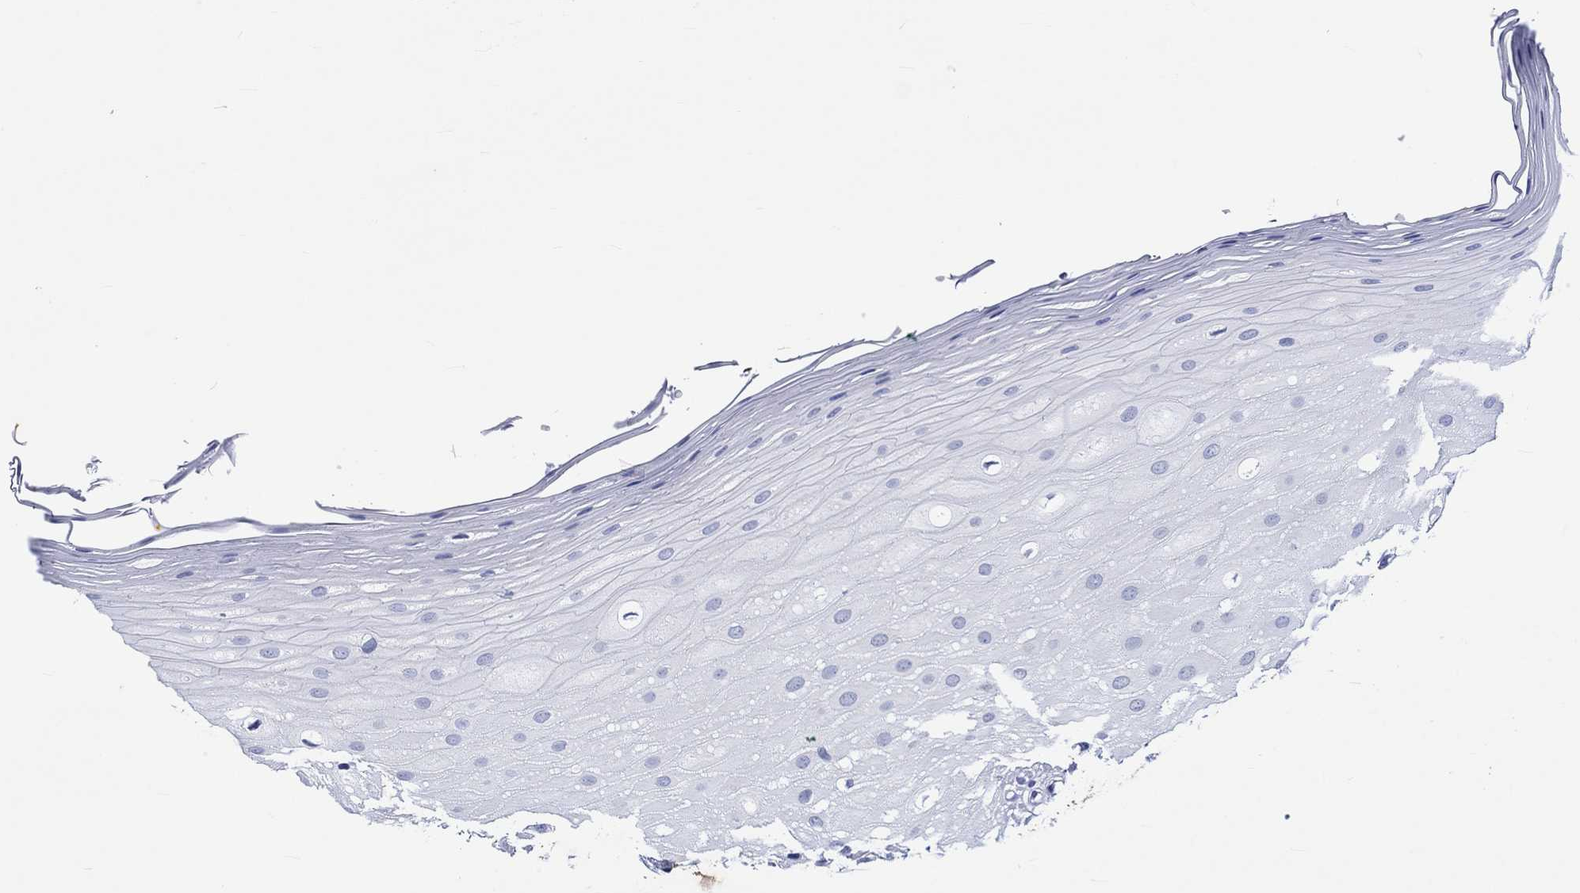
{"staining": {"intensity": "negative", "quantity": "none", "location": "none"}, "tissue": "oral mucosa", "cell_type": "Squamous epithelial cells", "image_type": "normal", "snomed": [{"axis": "morphology", "description": "Normal tissue, NOS"}, {"axis": "morphology", "description": "Squamous cell carcinoma, NOS"}, {"axis": "topography", "description": "Oral tissue"}, {"axis": "topography", "description": "Head-Neck"}], "caption": "Immunohistochemistry (IHC) micrograph of normal human oral mucosa stained for a protein (brown), which reveals no positivity in squamous epithelial cells.", "gene": "HARBI1", "patient": {"sex": "female", "age": 75}}